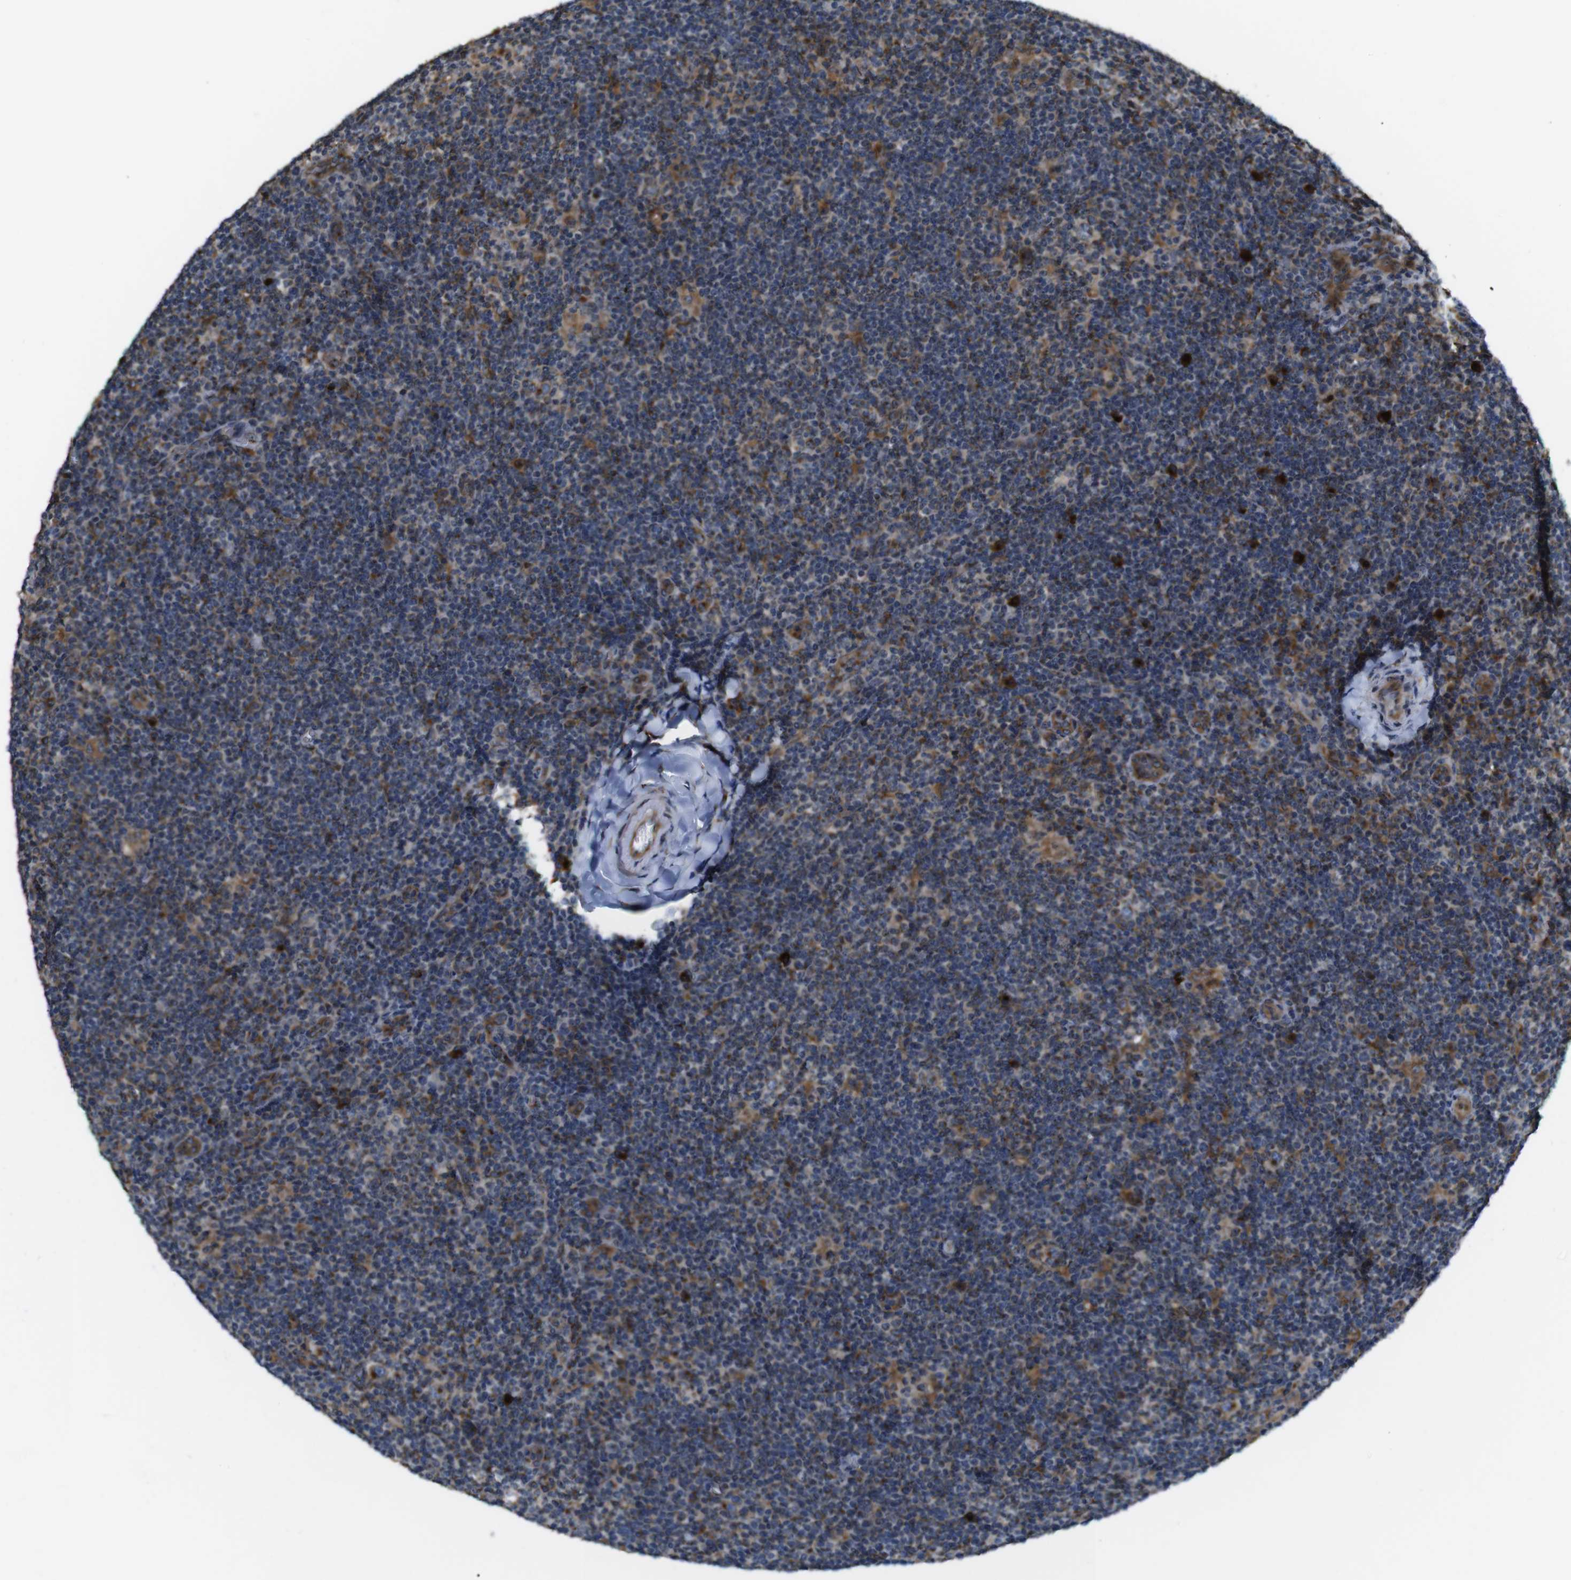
{"staining": {"intensity": "strong", "quantity": ">75%", "location": "cytoplasmic/membranous"}, "tissue": "lymphoma", "cell_type": "Tumor cells", "image_type": "cancer", "snomed": [{"axis": "morphology", "description": "Hodgkin's disease, NOS"}, {"axis": "topography", "description": "Lymph node"}], "caption": "A brown stain highlights strong cytoplasmic/membranous staining of a protein in Hodgkin's disease tumor cells.", "gene": "TMEM143", "patient": {"sex": "female", "age": 57}}